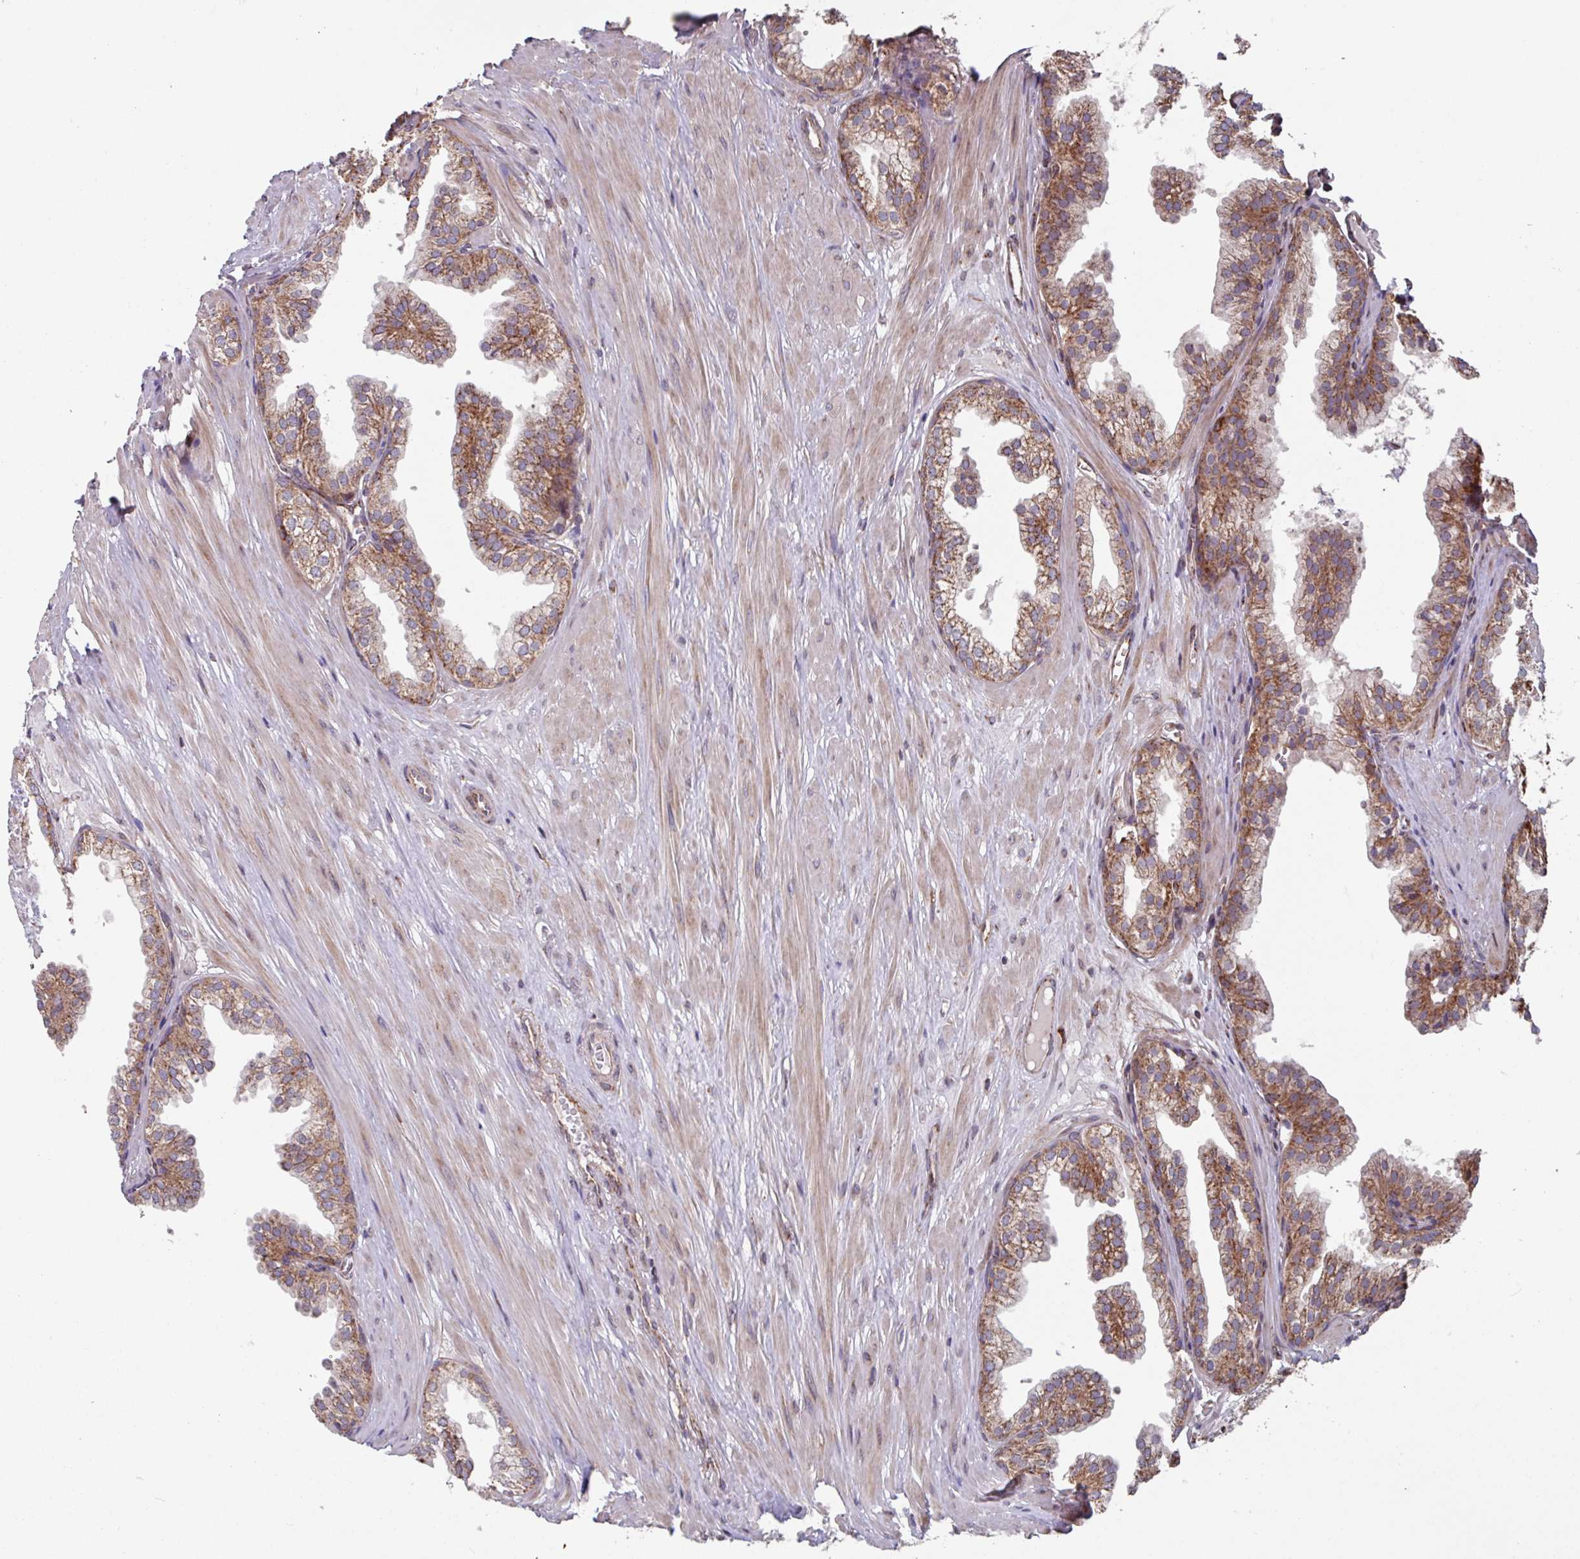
{"staining": {"intensity": "moderate", "quantity": ">75%", "location": "cytoplasmic/membranous"}, "tissue": "prostate", "cell_type": "Glandular cells", "image_type": "normal", "snomed": [{"axis": "morphology", "description": "Normal tissue, NOS"}, {"axis": "topography", "description": "Prostate"}, {"axis": "topography", "description": "Peripheral nerve tissue"}], "caption": "Moderate cytoplasmic/membranous protein positivity is present in about >75% of glandular cells in prostate. The staining was performed using DAB (3,3'-diaminobenzidine), with brown indicating positive protein expression. Nuclei are stained blue with hematoxylin.", "gene": "COX7C", "patient": {"sex": "male", "age": 55}}